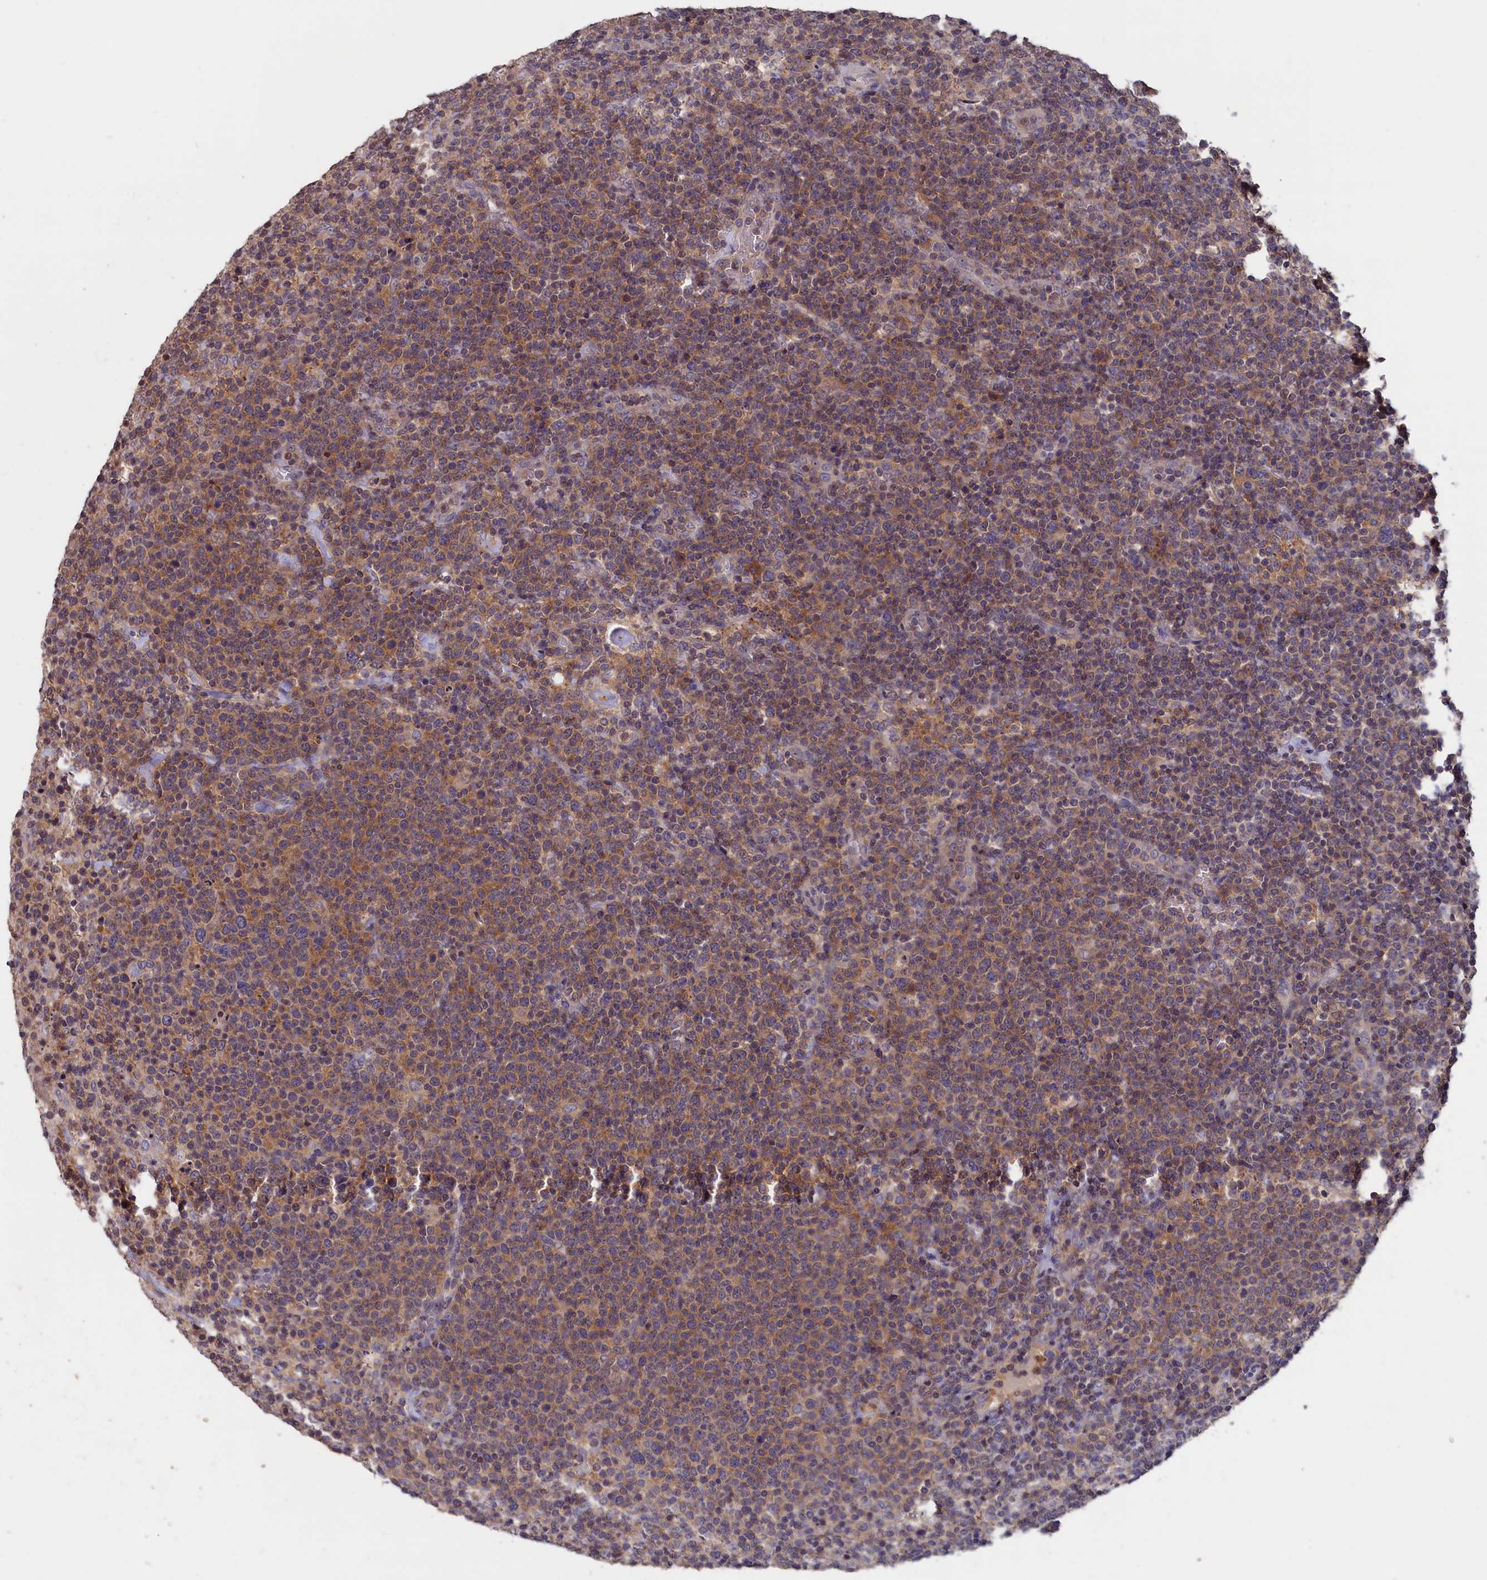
{"staining": {"intensity": "moderate", "quantity": "25%-75%", "location": "cytoplasmic/membranous"}, "tissue": "lymphoma", "cell_type": "Tumor cells", "image_type": "cancer", "snomed": [{"axis": "morphology", "description": "Malignant lymphoma, non-Hodgkin's type, High grade"}, {"axis": "topography", "description": "Lymph node"}], "caption": "This image reveals IHC staining of high-grade malignant lymphoma, non-Hodgkin's type, with medium moderate cytoplasmic/membranous staining in approximately 25%-75% of tumor cells.", "gene": "CACTIN", "patient": {"sex": "male", "age": 61}}